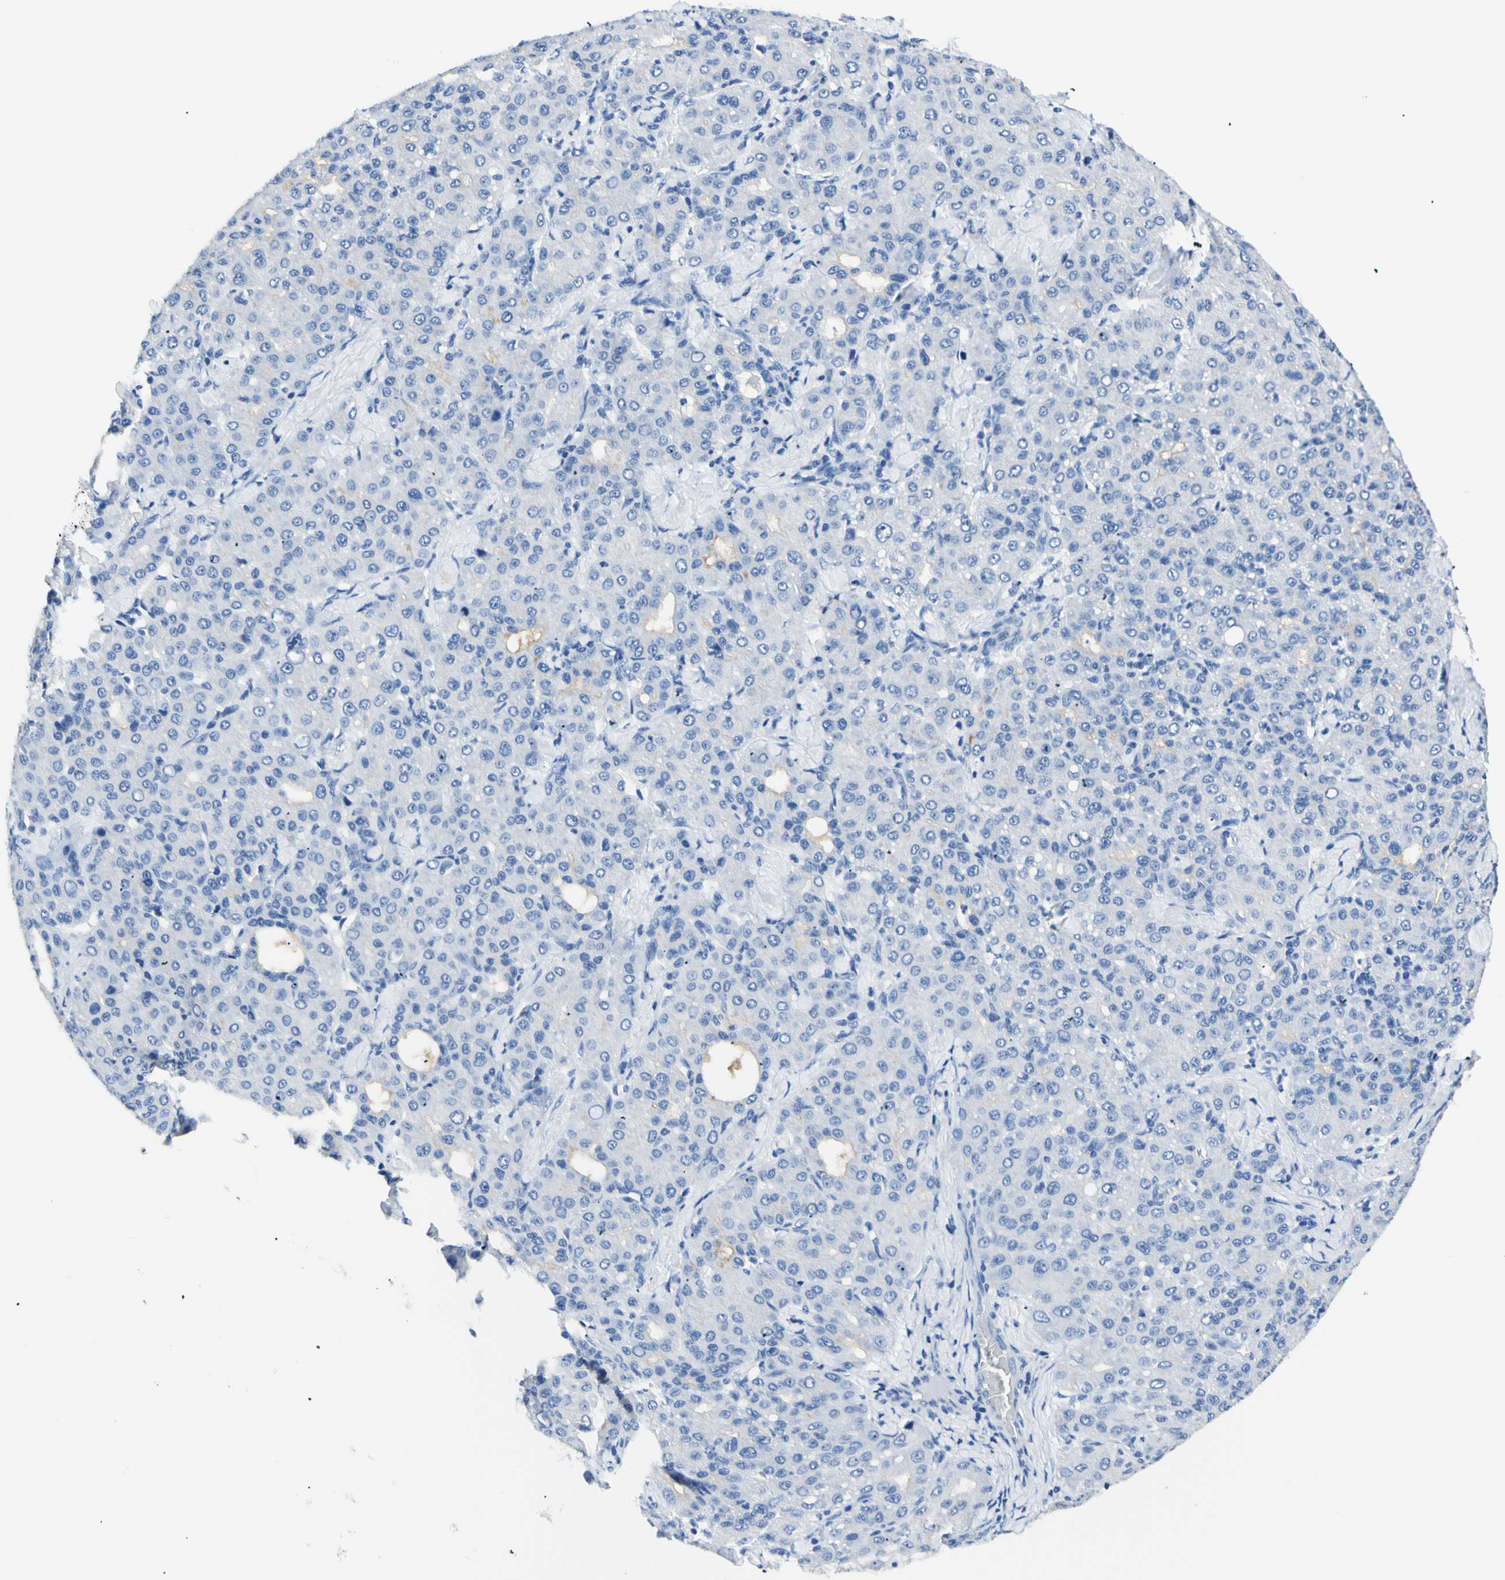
{"staining": {"intensity": "negative", "quantity": "none", "location": "none"}, "tissue": "liver cancer", "cell_type": "Tumor cells", "image_type": "cancer", "snomed": [{"axis": "morphology", "description": "Carcinoma, Hepatocellular, NOS"}, {"axis": "topography", "description": "Liver"}], "caption": "DAB immunohistochemical staining of human liver cancer demonstrates no significant staining in tumor cells.", "gene": "HPCA", "patient": {"sex": "male", "age": 65}}